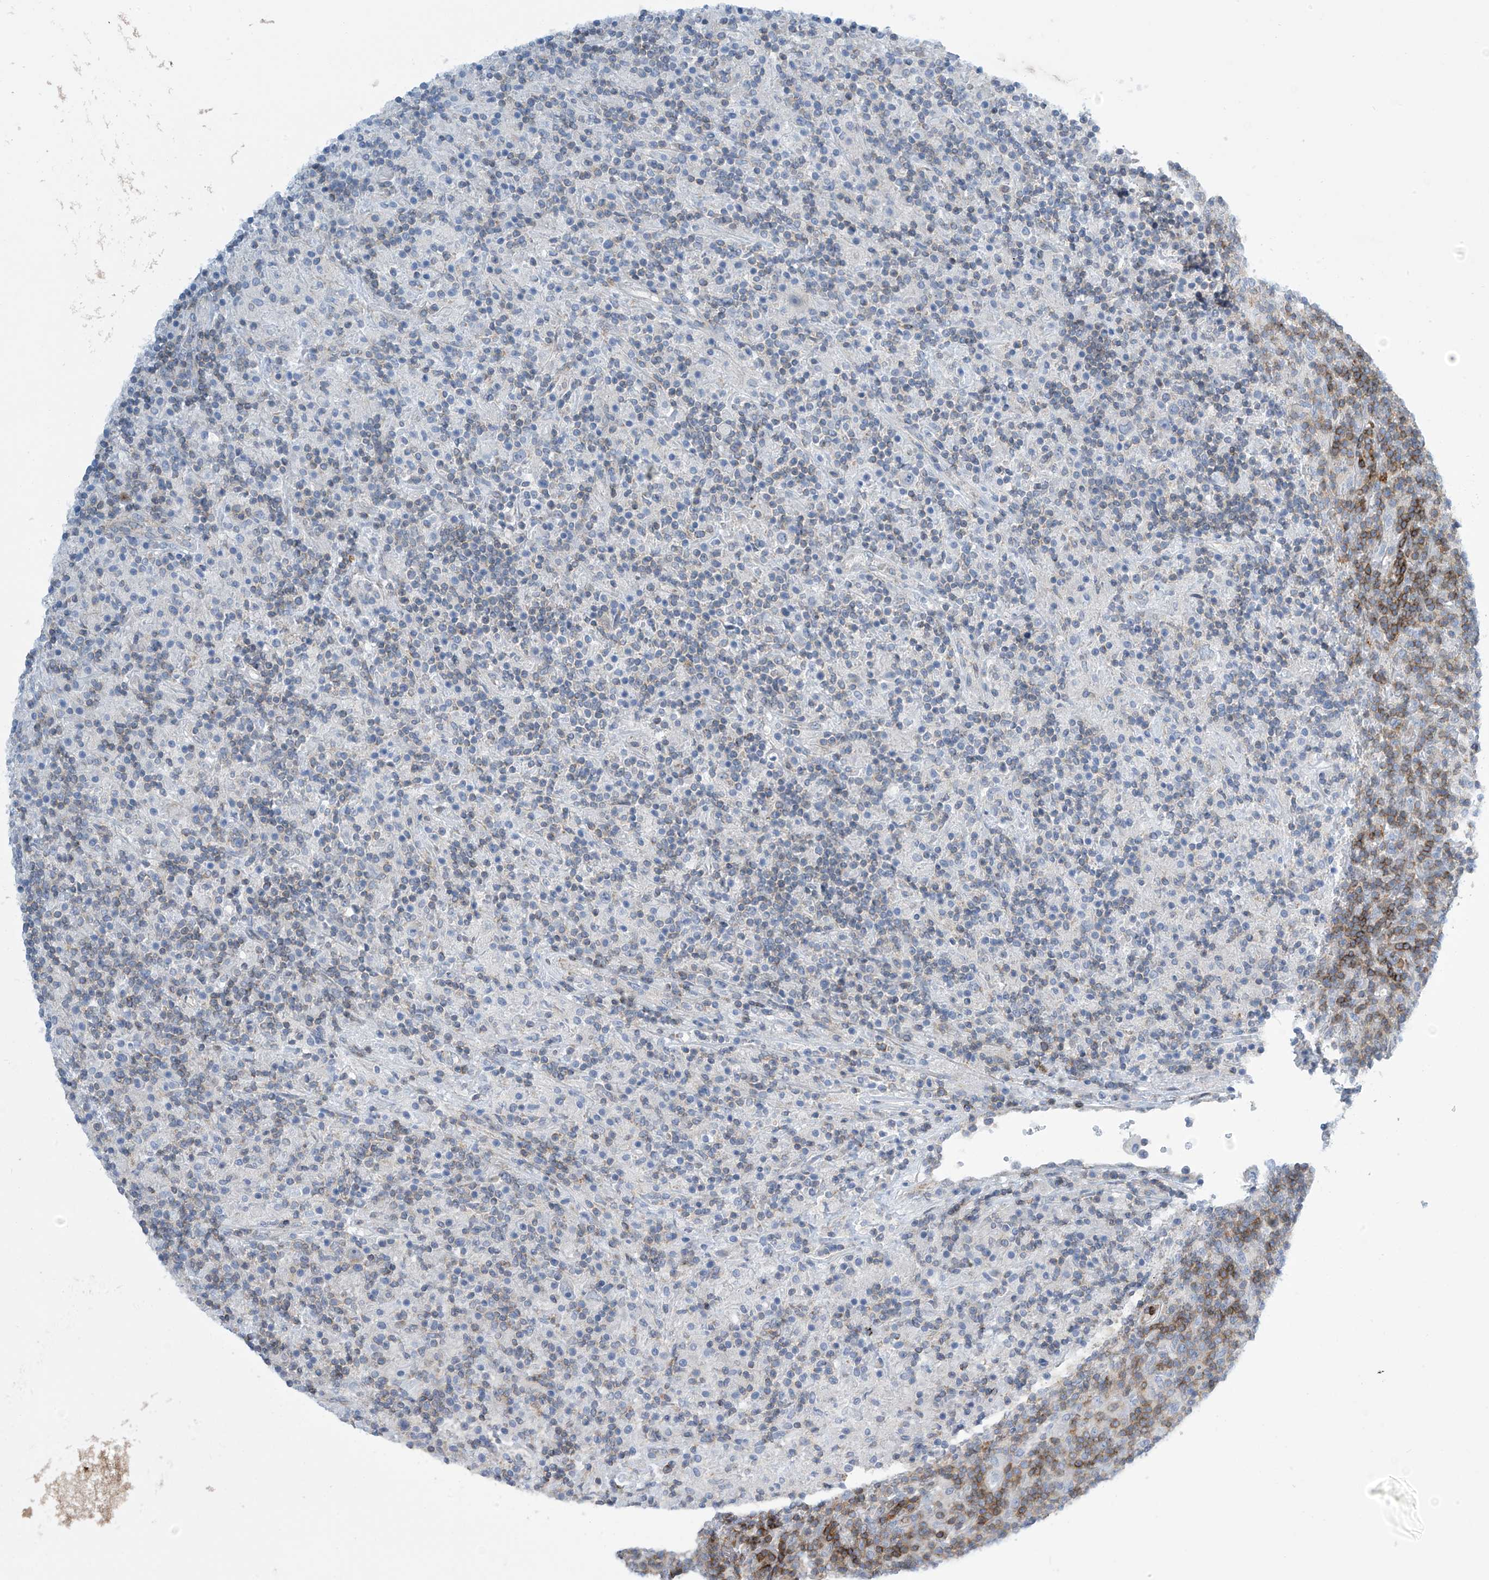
{"staining": {"intensity": "negative", "quantity": "none", "location": "none"}, "tissue": "lymphoma", "cell_type": "Tumor cells", "image_type": "cancer", "snomed": [{"axis": "morphology", "description": "Hodgkin's disease, NOS"}, {"axis": "topography", "description": "Lymph node"}], "caption": "IHC photomicrograph of human lymphoma stained for a protein (brown), which shows no positivity in tumor cells.", "gene": "IBA57", "patient": {"sex": "male", "age": 70}}